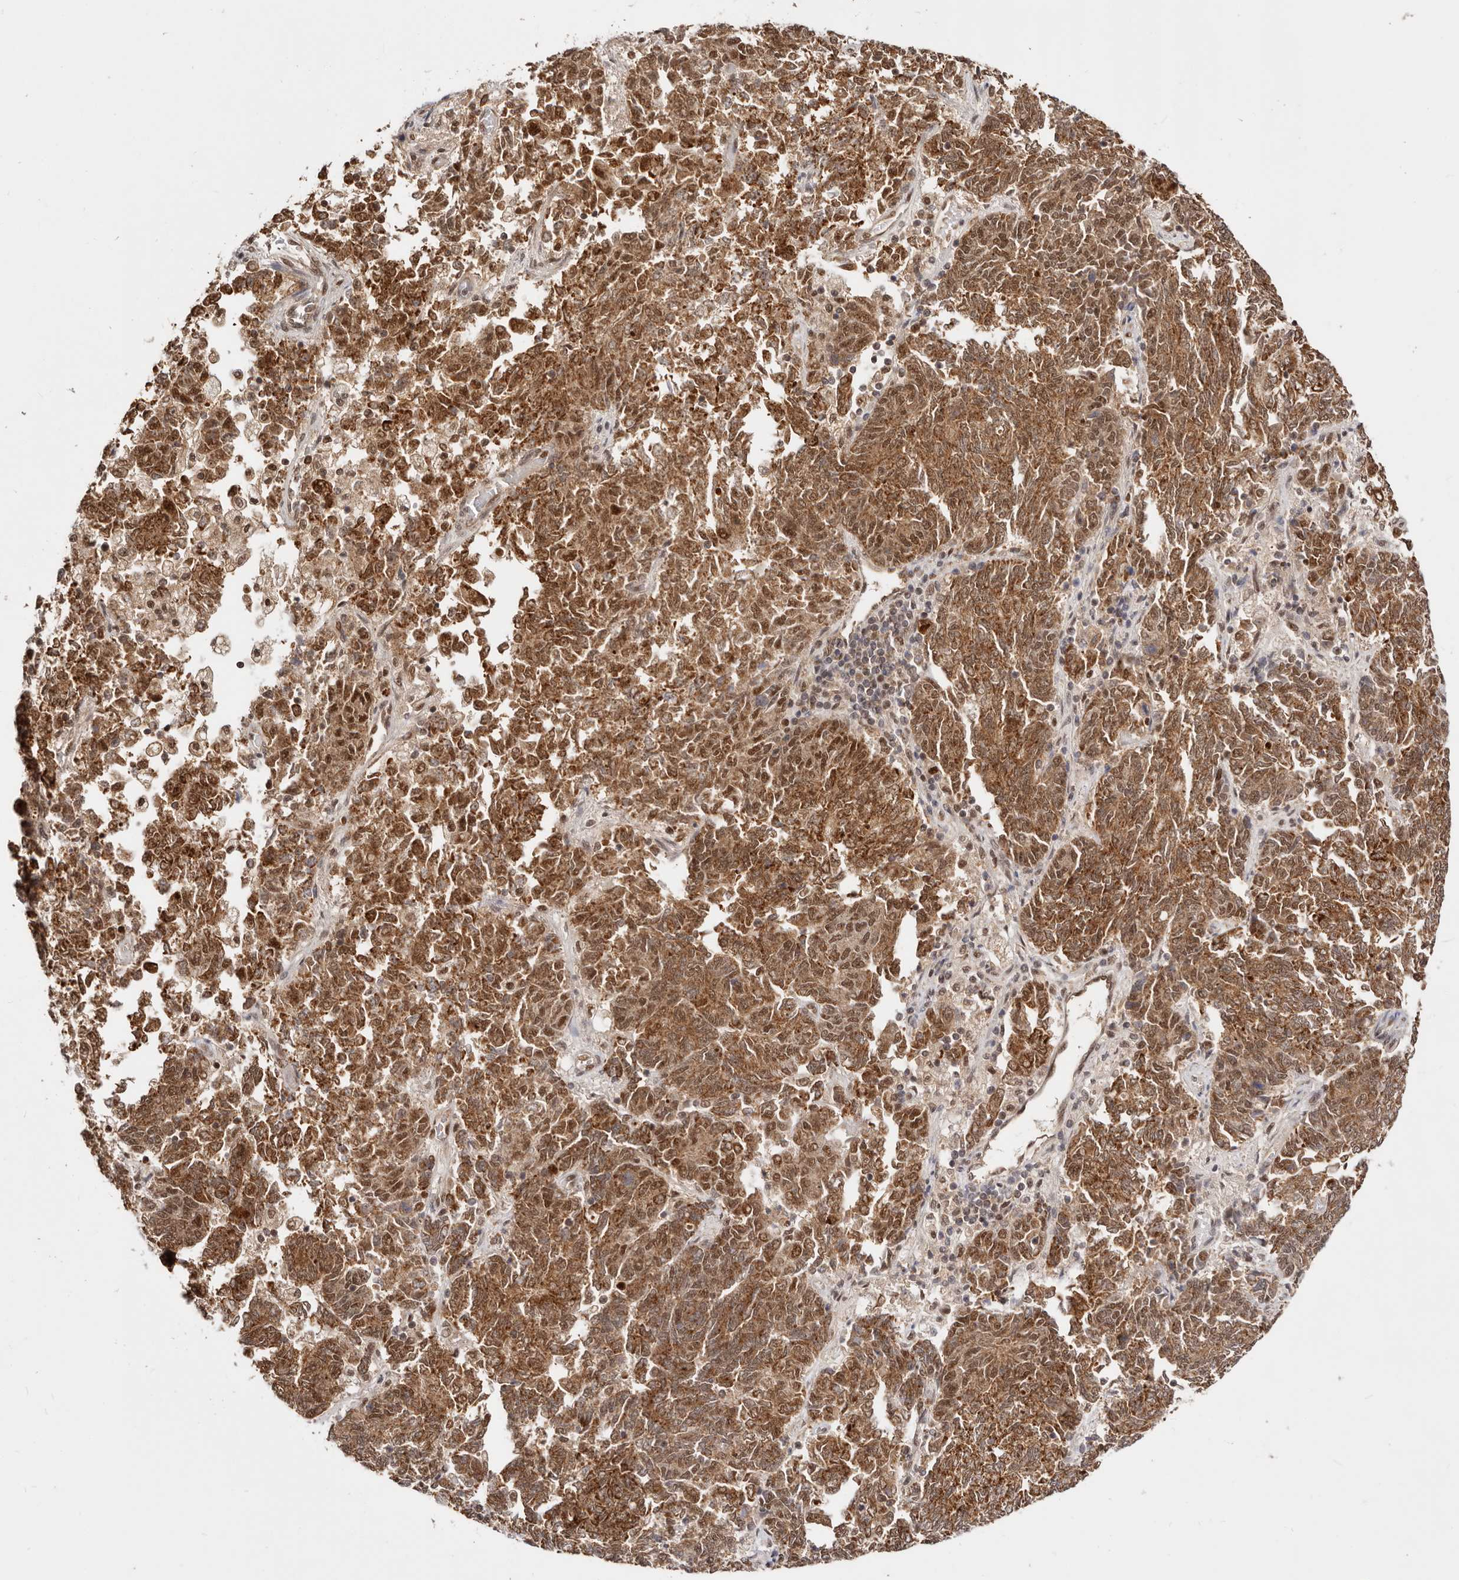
{"staining": {"intensity": "strong", "quantity": ">75%", "location": "cytoplasmic/membranous,nuclear"}, "tissue": "endometrial cancer", "cell_type": "Tumor cells", "image_type": "cancer", "snomed": [{"axis": "morphology", "description": "Adenocarcinoma, NOS"}, {"axis": "topography", "description": "Endometrium"}], "caption": "Immunohistochemical staining of endometrial adenocarcinoma reveals high levels of strong cytoplasmic/membranous and nuclear protein expression in about >75% of tumor cells.", "gene": "SEC14L1", "patient": {"sex": "female", "age": 80}}